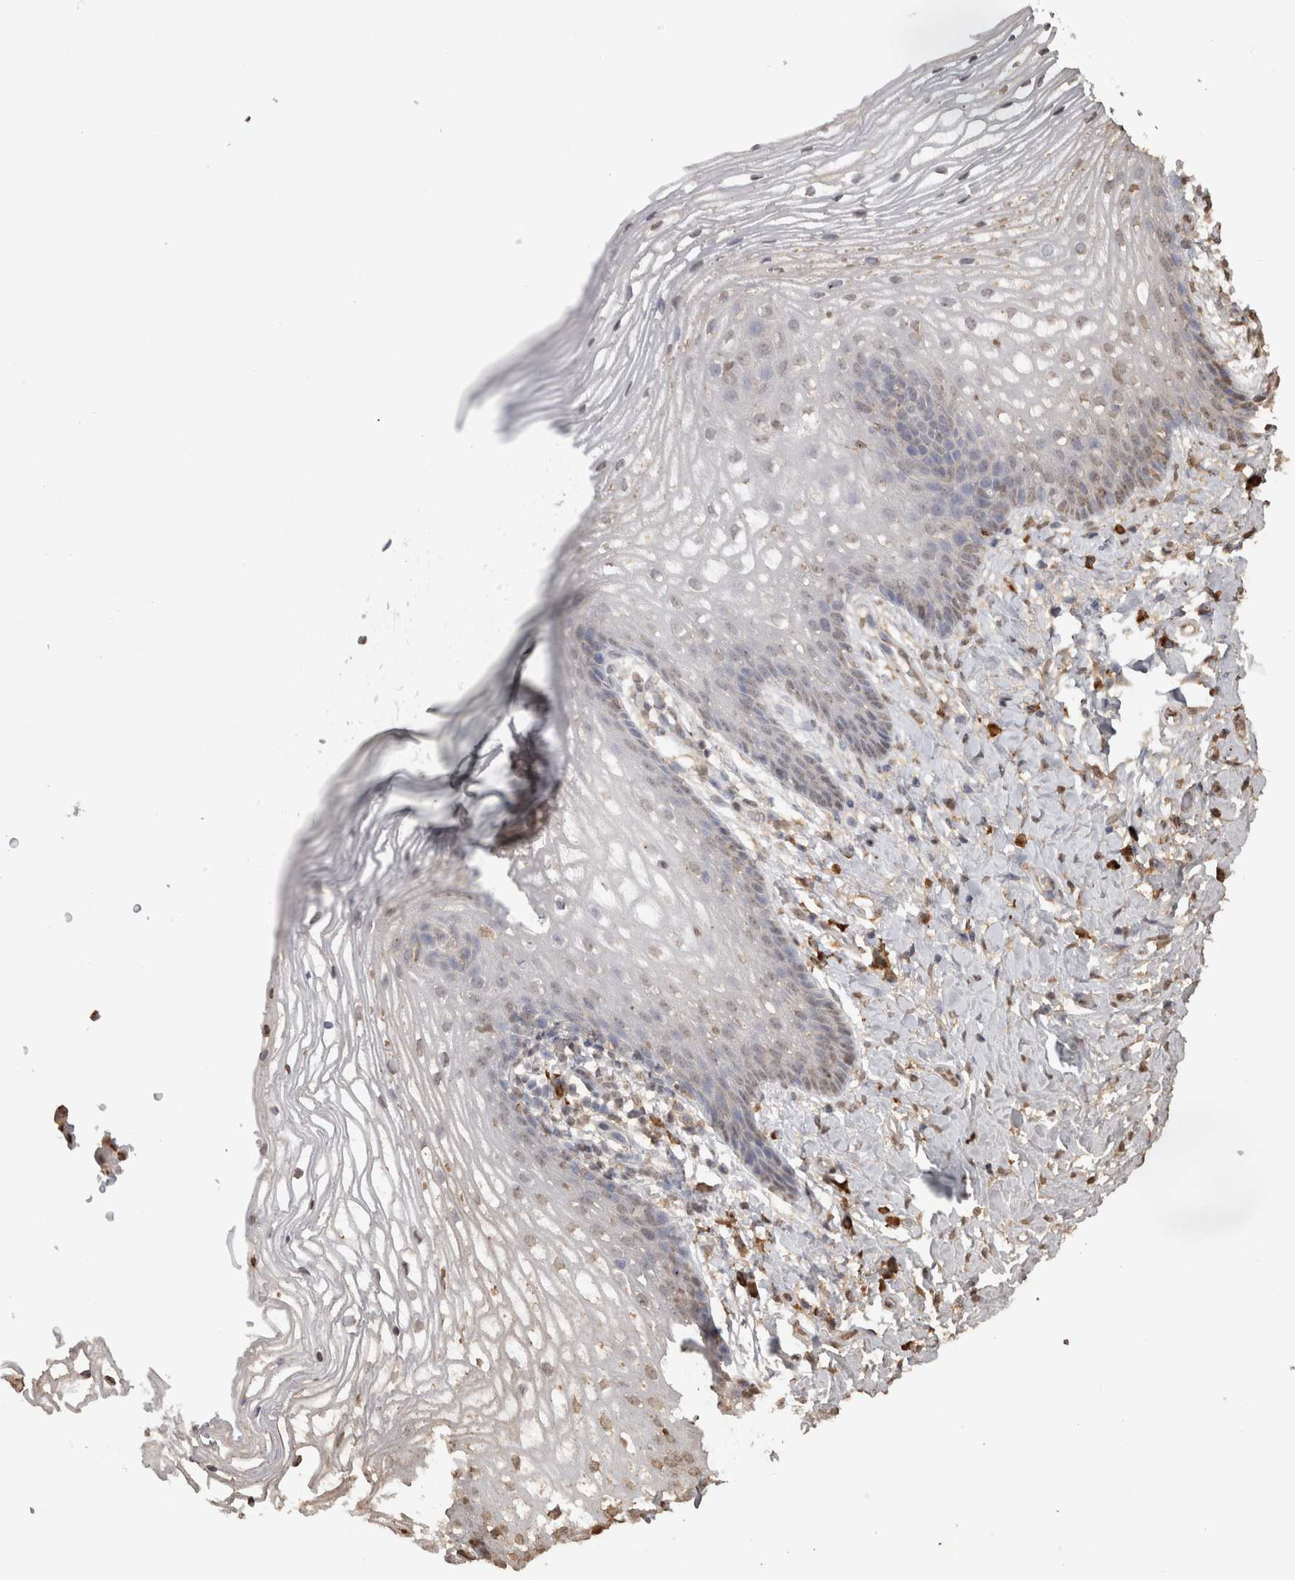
{"staining": {"intensity": "weak", "quantity": "25%-75%", "location": "nuclear"}, "tissue": "vagina", "cell_type": "Squamous epithelial cells", "image_type": "normal", "snomed": [{"axis": "morphology", "description": "Normal tissue, NOS"}, {"axis": "topography", "description": "Vagina"}], "caption": "The photomicrograph reveals staining of normal vagina, revealing weak nuclear protein staining (brown color) within squamous epithelial cells. (DAB = brown stain, brightfield microscopy at high magnification).", "gene": "CRELD2", "patient": {"sex": "female", "age": 60}}